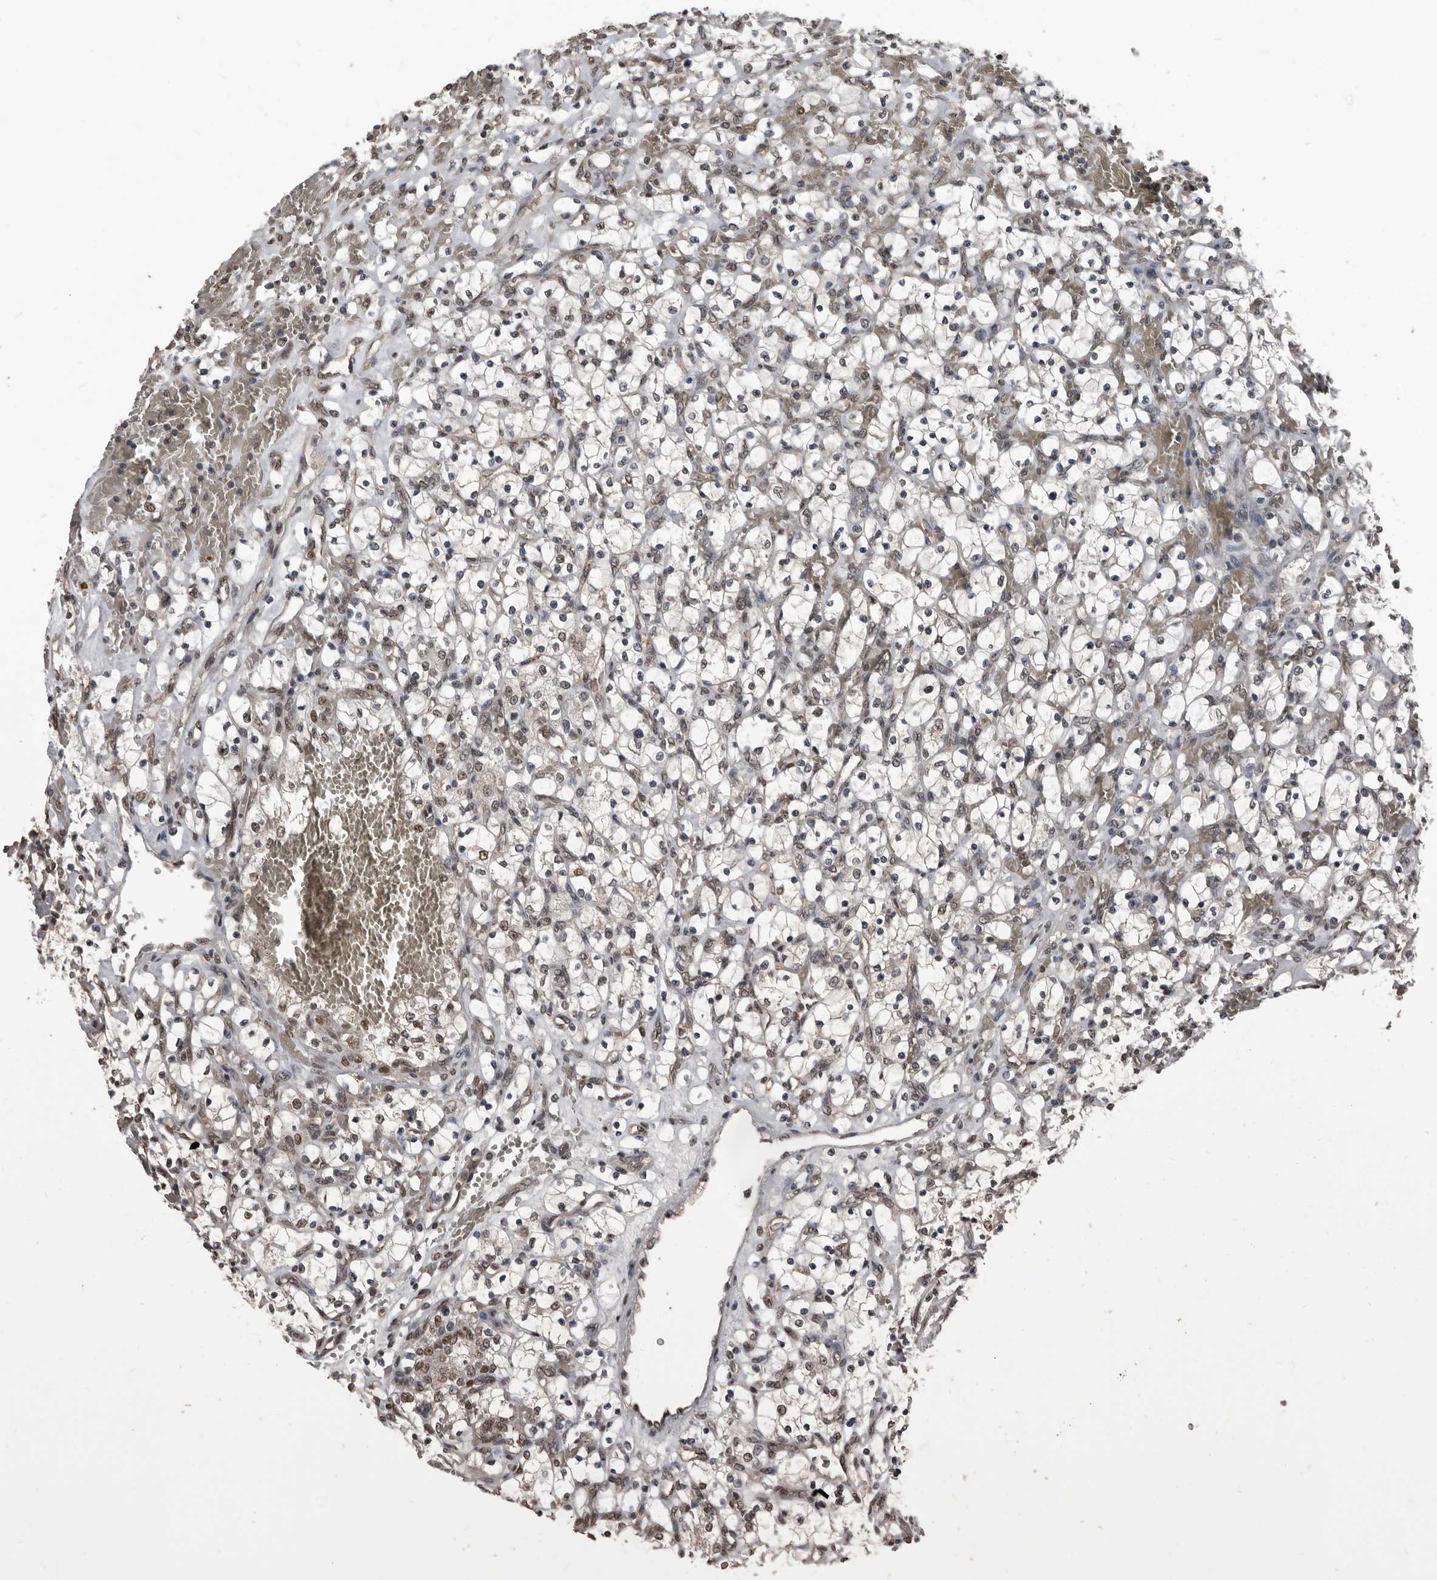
{"staining": {"intensity": "moderate", "quantity": "25%-75%", "location": "nuclear"}, "tissue": "renal cancer", "cell_type": "Tumor cells", "image_type": "cancer", "snomed": [{"axis": "morphology", "description": "Adenocarcinoma, NOS"}, {"axis": "topography", "description": "Kidney"}], "caption": "IHC histopathology image of renal cancer (adenocarcinoma) stained for a protein (brown), which demonstrates medium levels of moderate nuclear expression in approximately 25%-75% of tumor cells.", "gene": "CHD1L", "patient": {"sex": "female", "age": 69}}